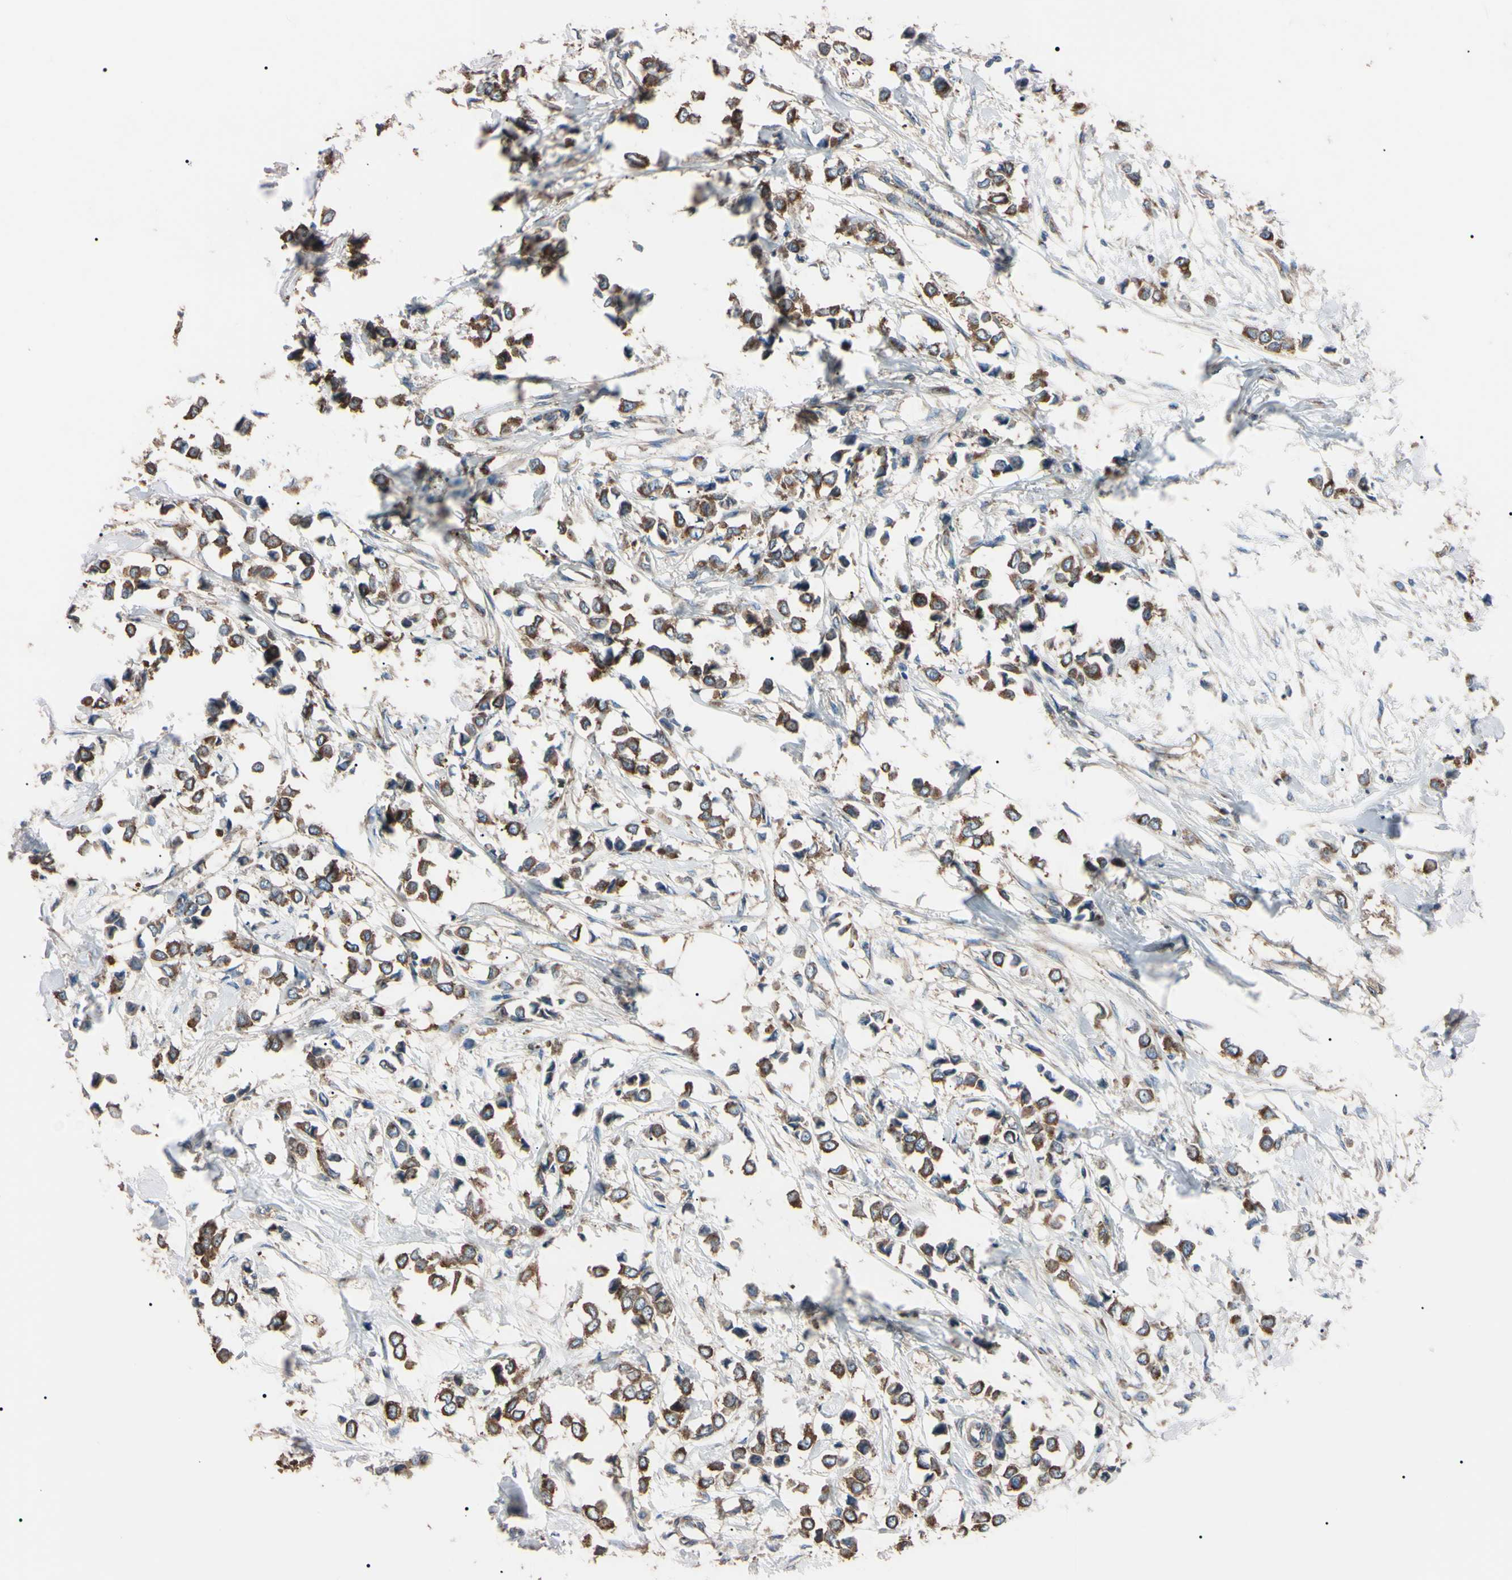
{"staining": {"intensity": "moderate", "quantity": ">75%", "location": "cytoplasmic/membranous"}, "tissue": "breast cancer", "cell_type": "Tumor cells", "image_type": "cancer", "snomed": [{"axis": "morphology", "description": "Lobular carcinoma"}, {"axis": "topography", "description": "Breast"}], "caption": "Immunohistochemistry (IHC) image of neoplastic tissue: human breast cancer (lobular carcinoma) stained using immunohistochemistry (IHC) reveals medium levels of moderate protein expression localized specifically in the cytoplasmic/membranous of tumor cells, appearing as a cytoplasmic/membranous brown color.", "gene": "PRKACA", "patient": {"sex": "female", "age": 51}}